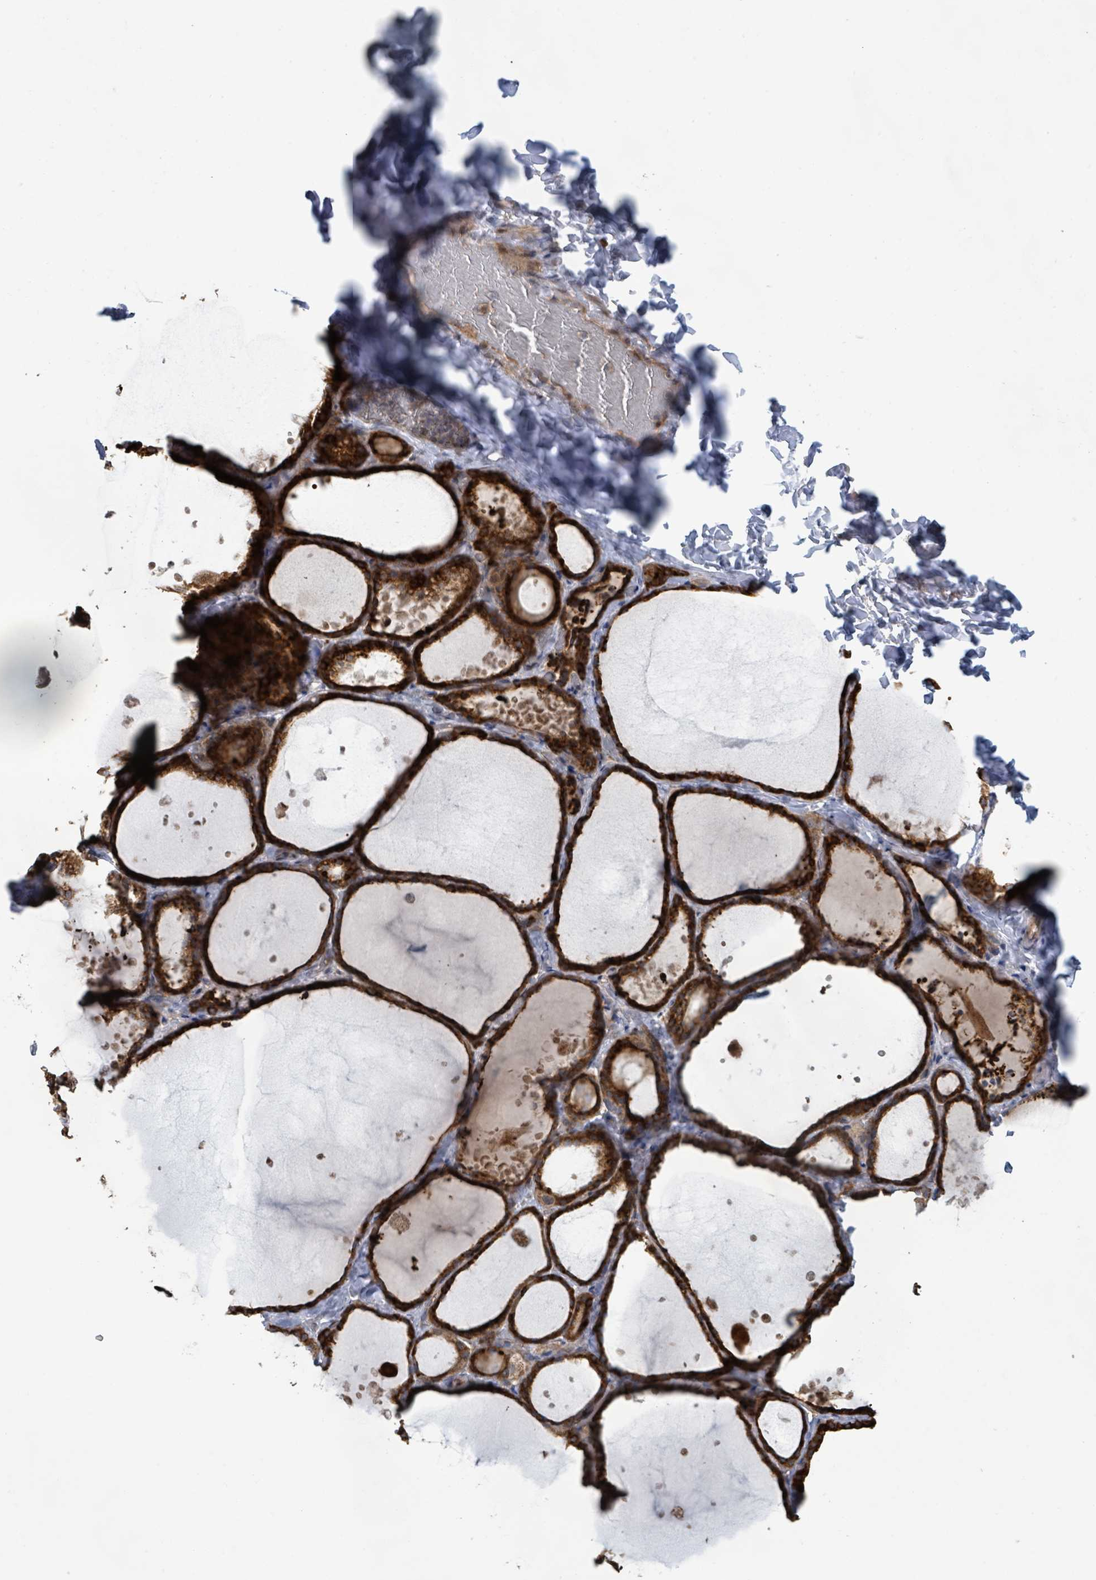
{"staining": {"intensity": "strong", "quantity": ">75%", "location": "cytoplasmic/membranous"}, "tissue": "thyroid gland", "cell_type": "Glandular cells", "image_type": "normal", "snomed": [{"axis": "morphology", "description": "Normal tissue, NOS"}, {"axis": "topography", "description": "Thyroid gland"}], "caption": "Immunohistochemistry histopathology image of normal thyroid gland: thyroid gland stained using immunohistochemistry shows high levels of strong protein expression localized specifically in the cytoplasmic/membranous of glandular cells, appearing as a cytoplasmic/membranous brown color.", "gene": "SHROOM2", "patient": {"sex": "female", "age": 44}}